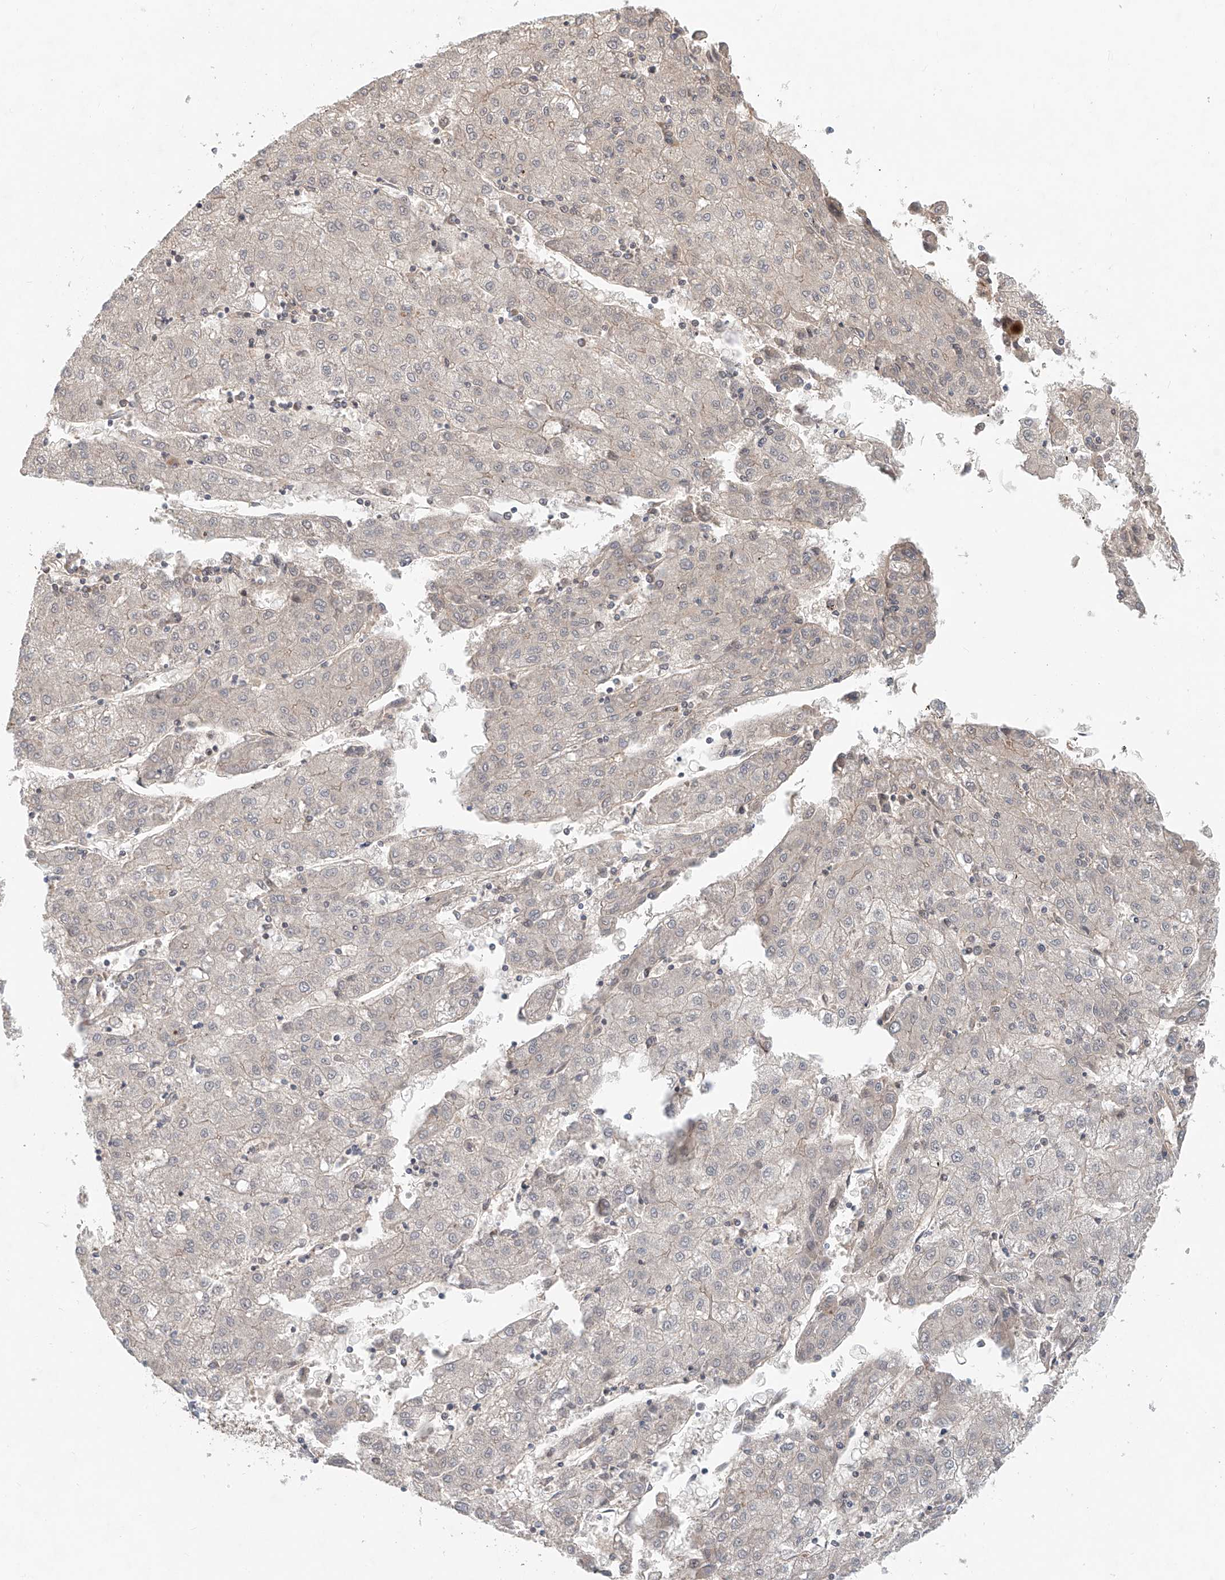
{"staining": {"intensity": "weak", "quantity": "25%-75%", "location": "cytoplasmic/membranous,nuclear"}, "tissue": "liver cancer", "cell_type": "Tumor cells", "image_type": "cancer", "snomed": [{"axis": "morphology", "description": "Carcinoma, Hepatocellular, NOS"}, {"axis": "topography", "description": "Liver"}], "caption": "Brown immunohistochemical staining in hepatocellular carcinoma (liver) demonstrates weak cytoplasmic/membranous and nuclear positivity in approximately 25%-75% of tumor cells.", "gene": "FRYL", "patient": {"sex": "male", "age": 72}}